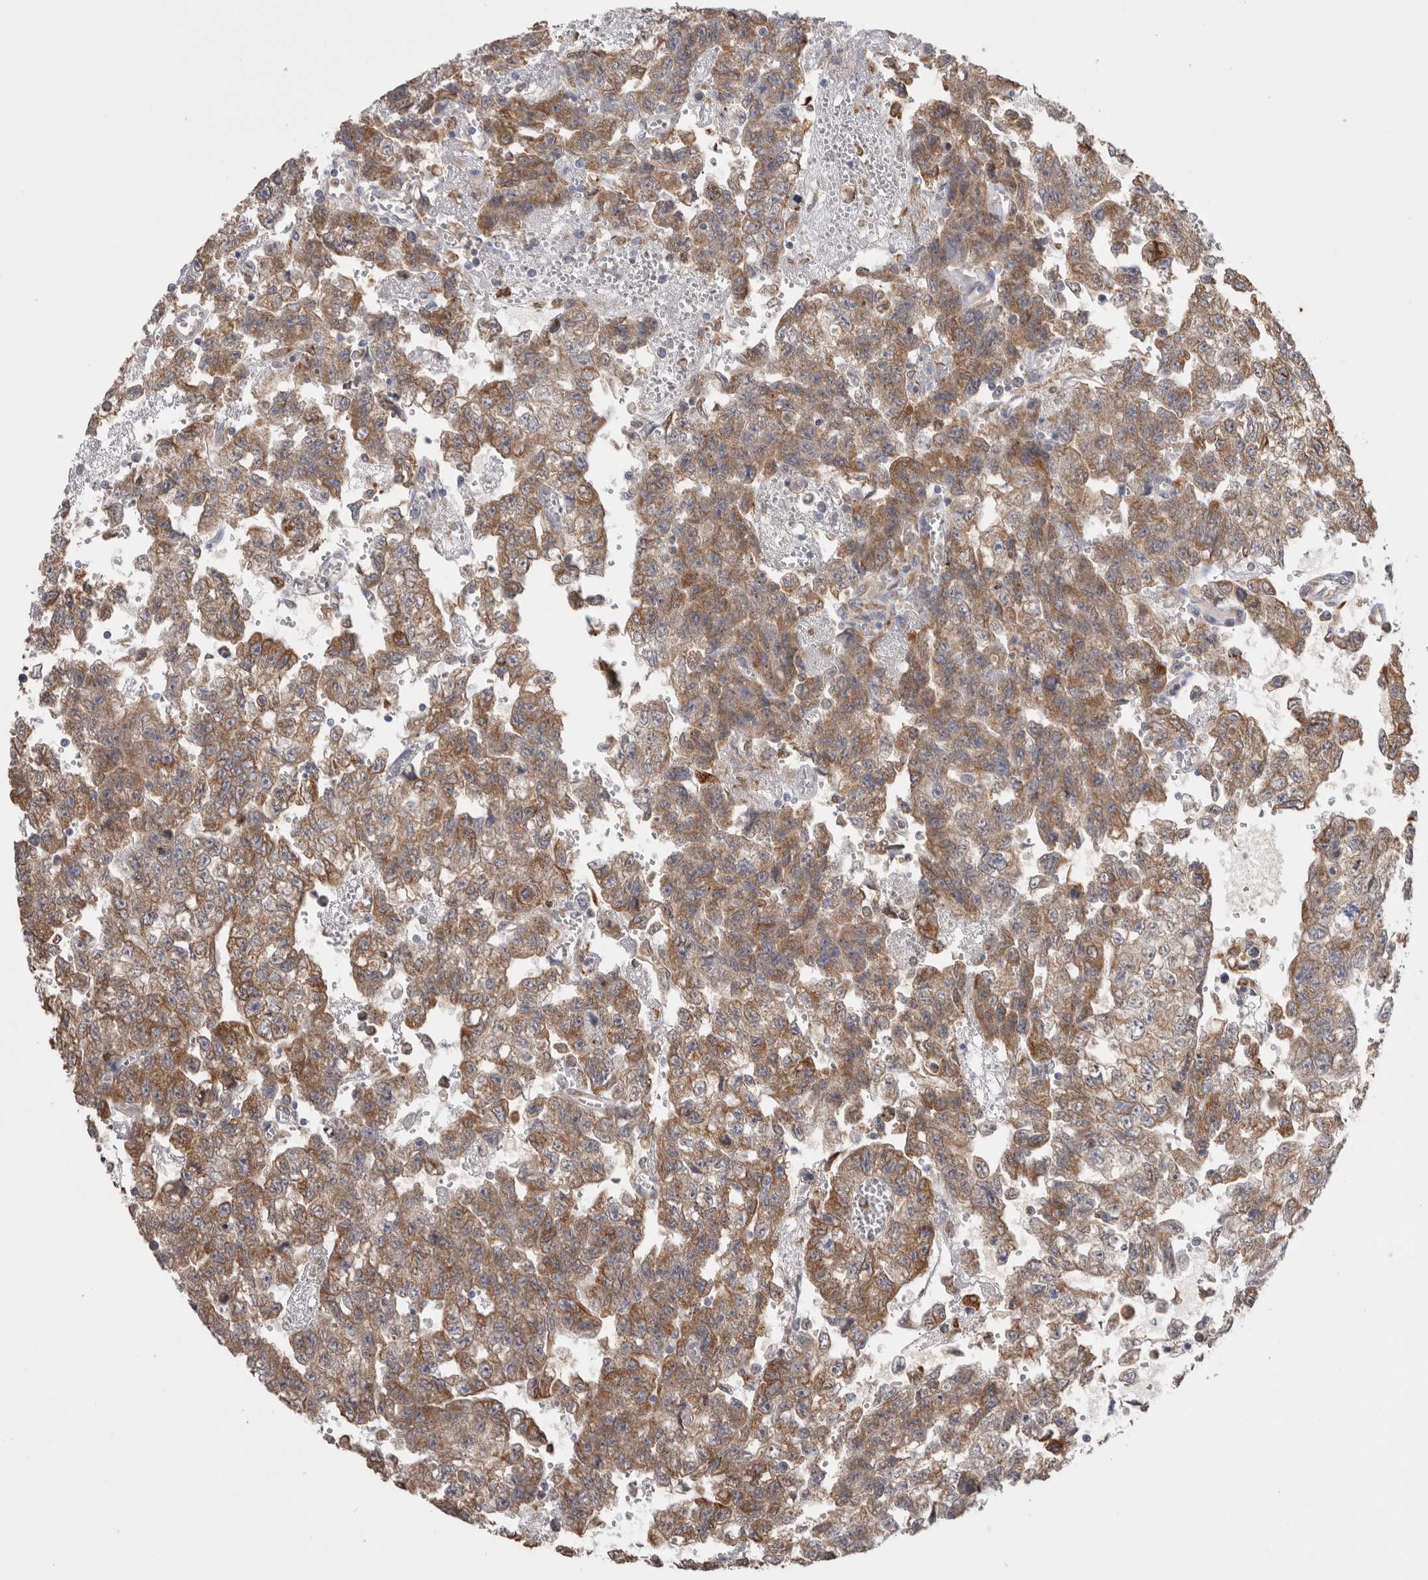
{"staining": {"intensity": "moderate", "quantity": ">75%", "location": "cytoplasmic/membranous"}, "tissue": "testis cancer", "cell_type": "Tumor cells", "image_type": "cancer", "snomed": [{"axis": "morphology", "description": "Seminoma, NOS"}, {"axis": "morphology", "description": "Carcinoma, Embryonal, NOS"}, {"axis": "topography", "description": "Testis"}], "caption": "Testis embryonal carcinoma tissue demonstrates moderate cytoplasmic/membranous expression in approximately >75% of tumor cells", "gene": "LRPAP1", "patient": {"sex": "male", "age": 38}}